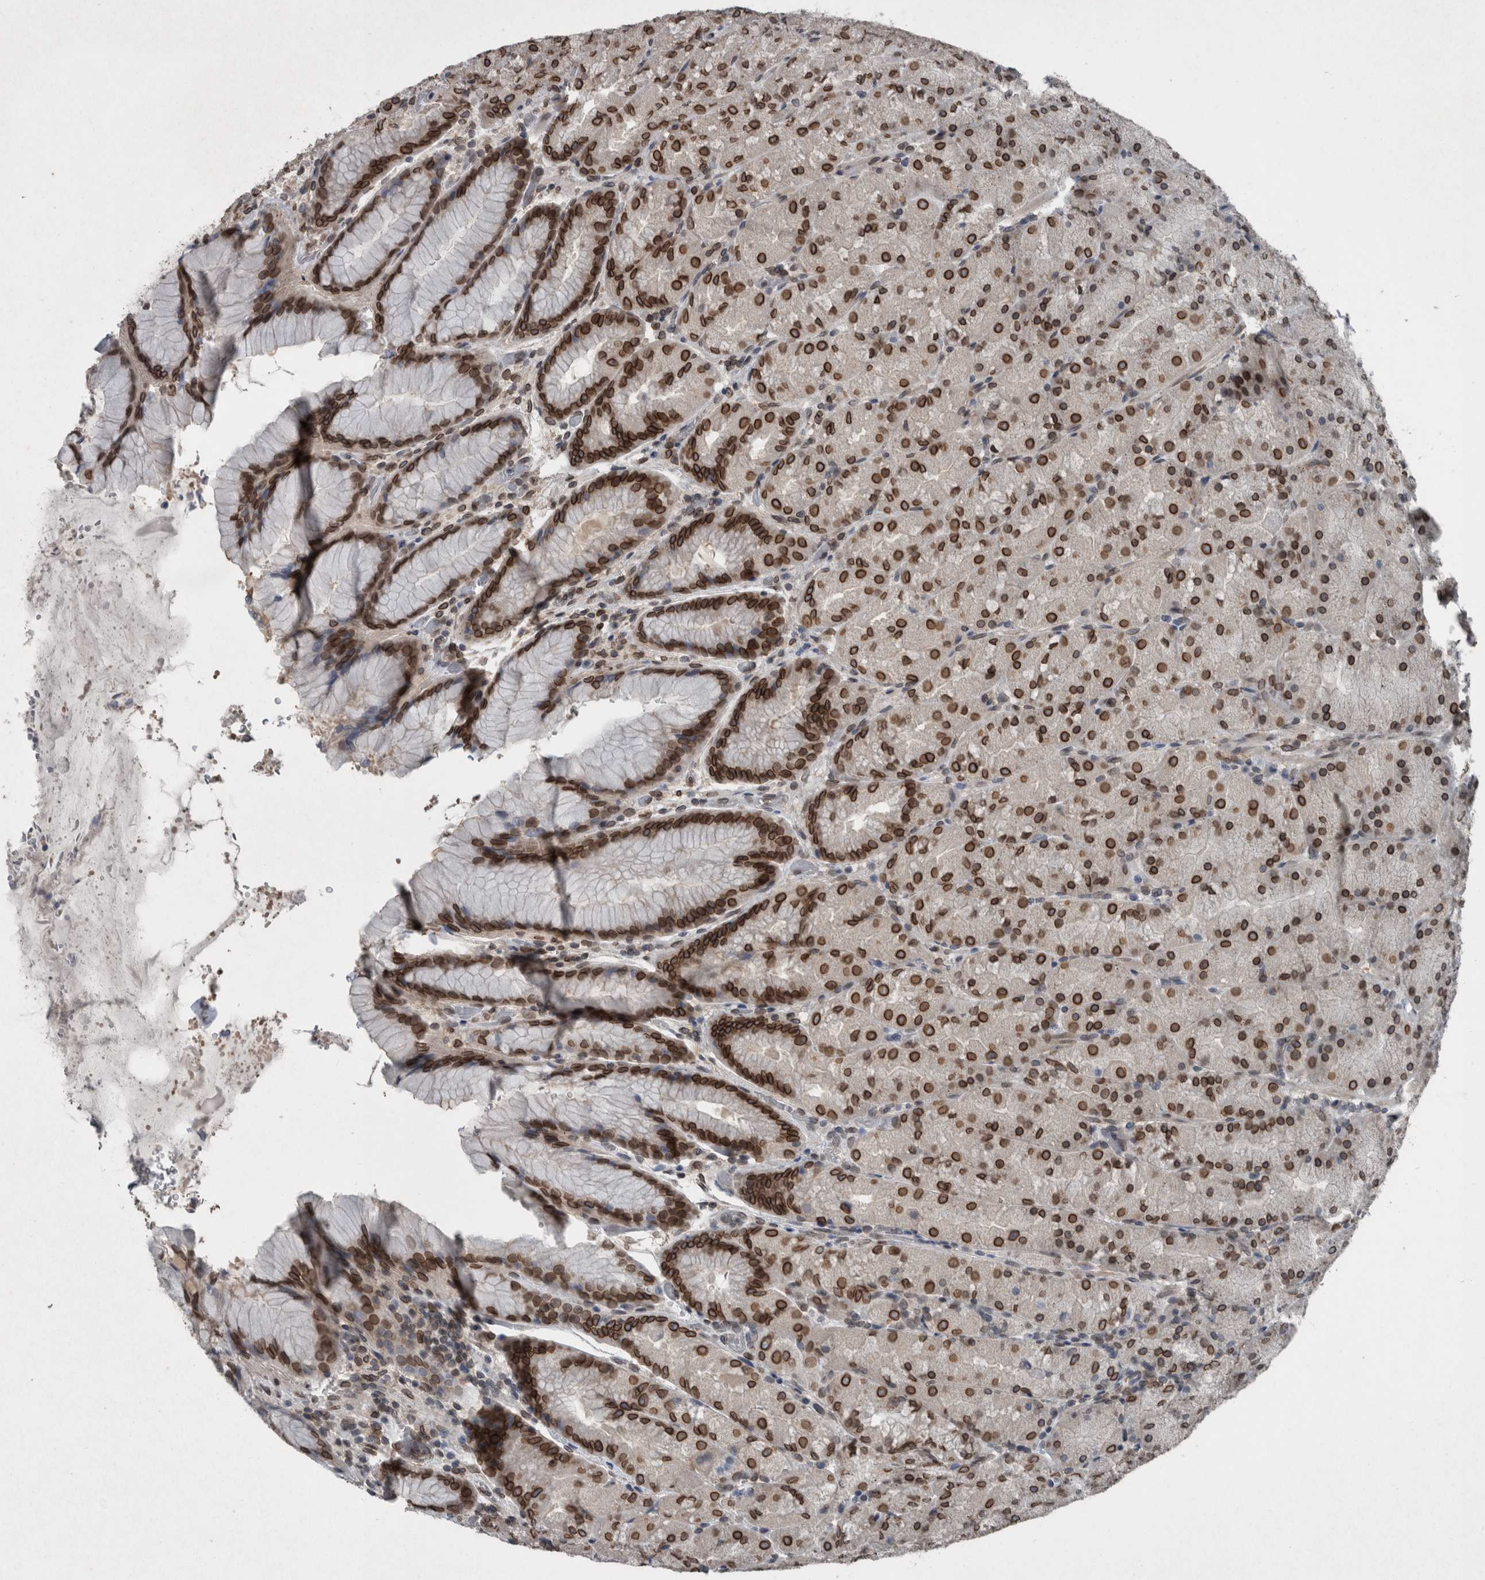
{"staining": {"intensity": "strong", "quantity": ">75%", "location": "cytoplasmic/membranous,nuclear"}, "tissue": "stomach", "cell_type": "Glandular cells", "image_type": "normal", "snomed": [{"axis": "morphology", "description": "Normal tissue, NOS"}, {"axis": "topography", "description": "Stomach, upper"}, {"axis": "topography", "description": "Stomach"}], "caption": "This is an image of immunohistochemistry (IHC) staining of normal stomach, which shows strong expression in the cytoplasmic/membranous,nuclear of glandular cells.", "gene": "RANBP2", "patient": {"sex": "male", "age": 48}}